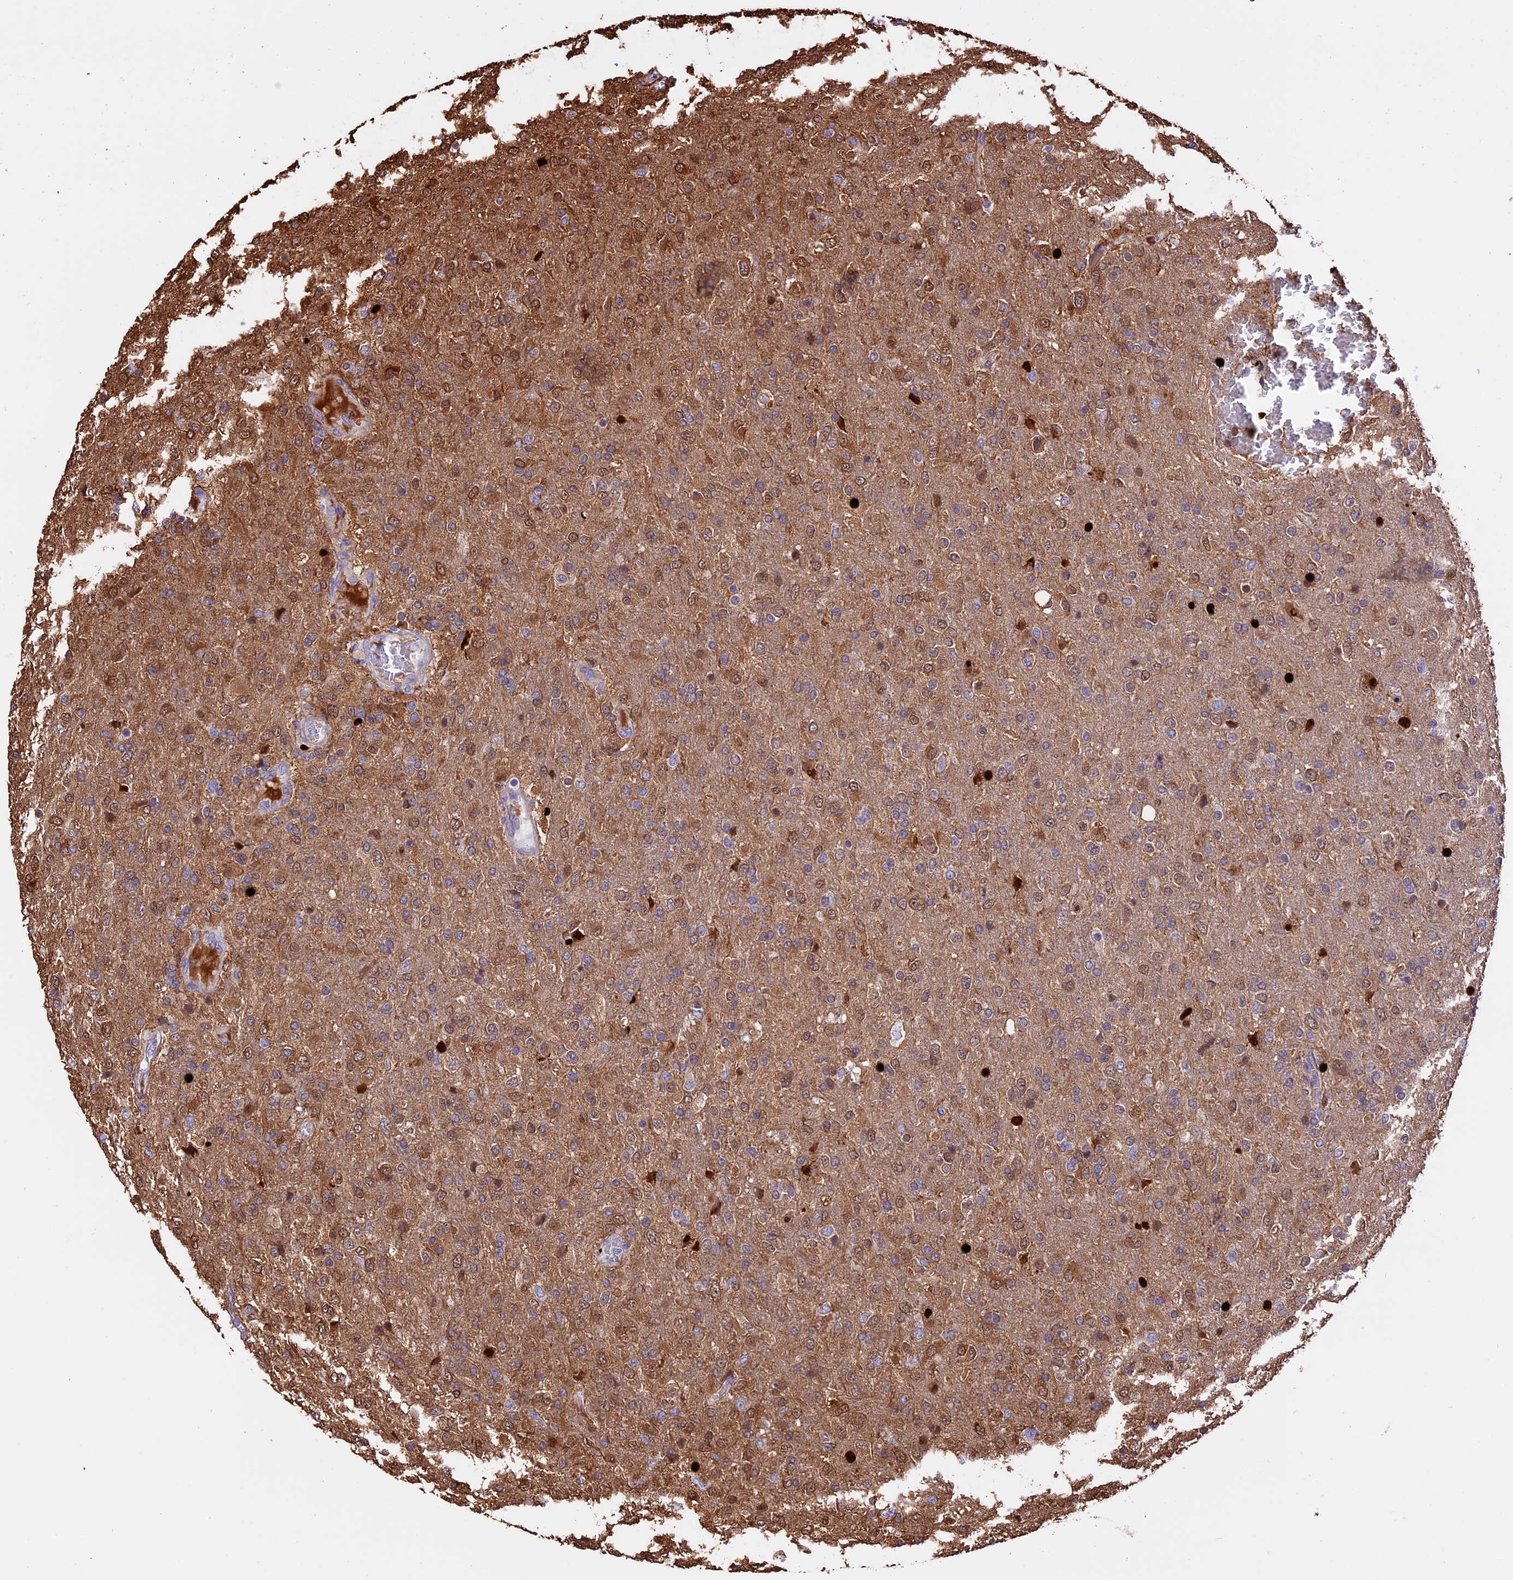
{"staining": {"intensity": "moderate", "quantity": "25%-75%", "location": "cytoplasmic/membranous,nuclear"}, "tissue": "glioma", "cell_type": "Tumor cells", "image_type": "cancer", "snomed": [{"axis": "morphology", "description": "Glioma, malignant, High grade"}, {"axis": "topography", "description": "Brain"}], "caption": "Brown immunohistochemical staining in malignant glioma (high-grade) demonstrates moderate cytoplasmic/membranous and nuclear expression in approximately 25%-75% of tumor cells.", "gene": "MAP3K7CL", "patient": {"sex": "female", "age": 74}}